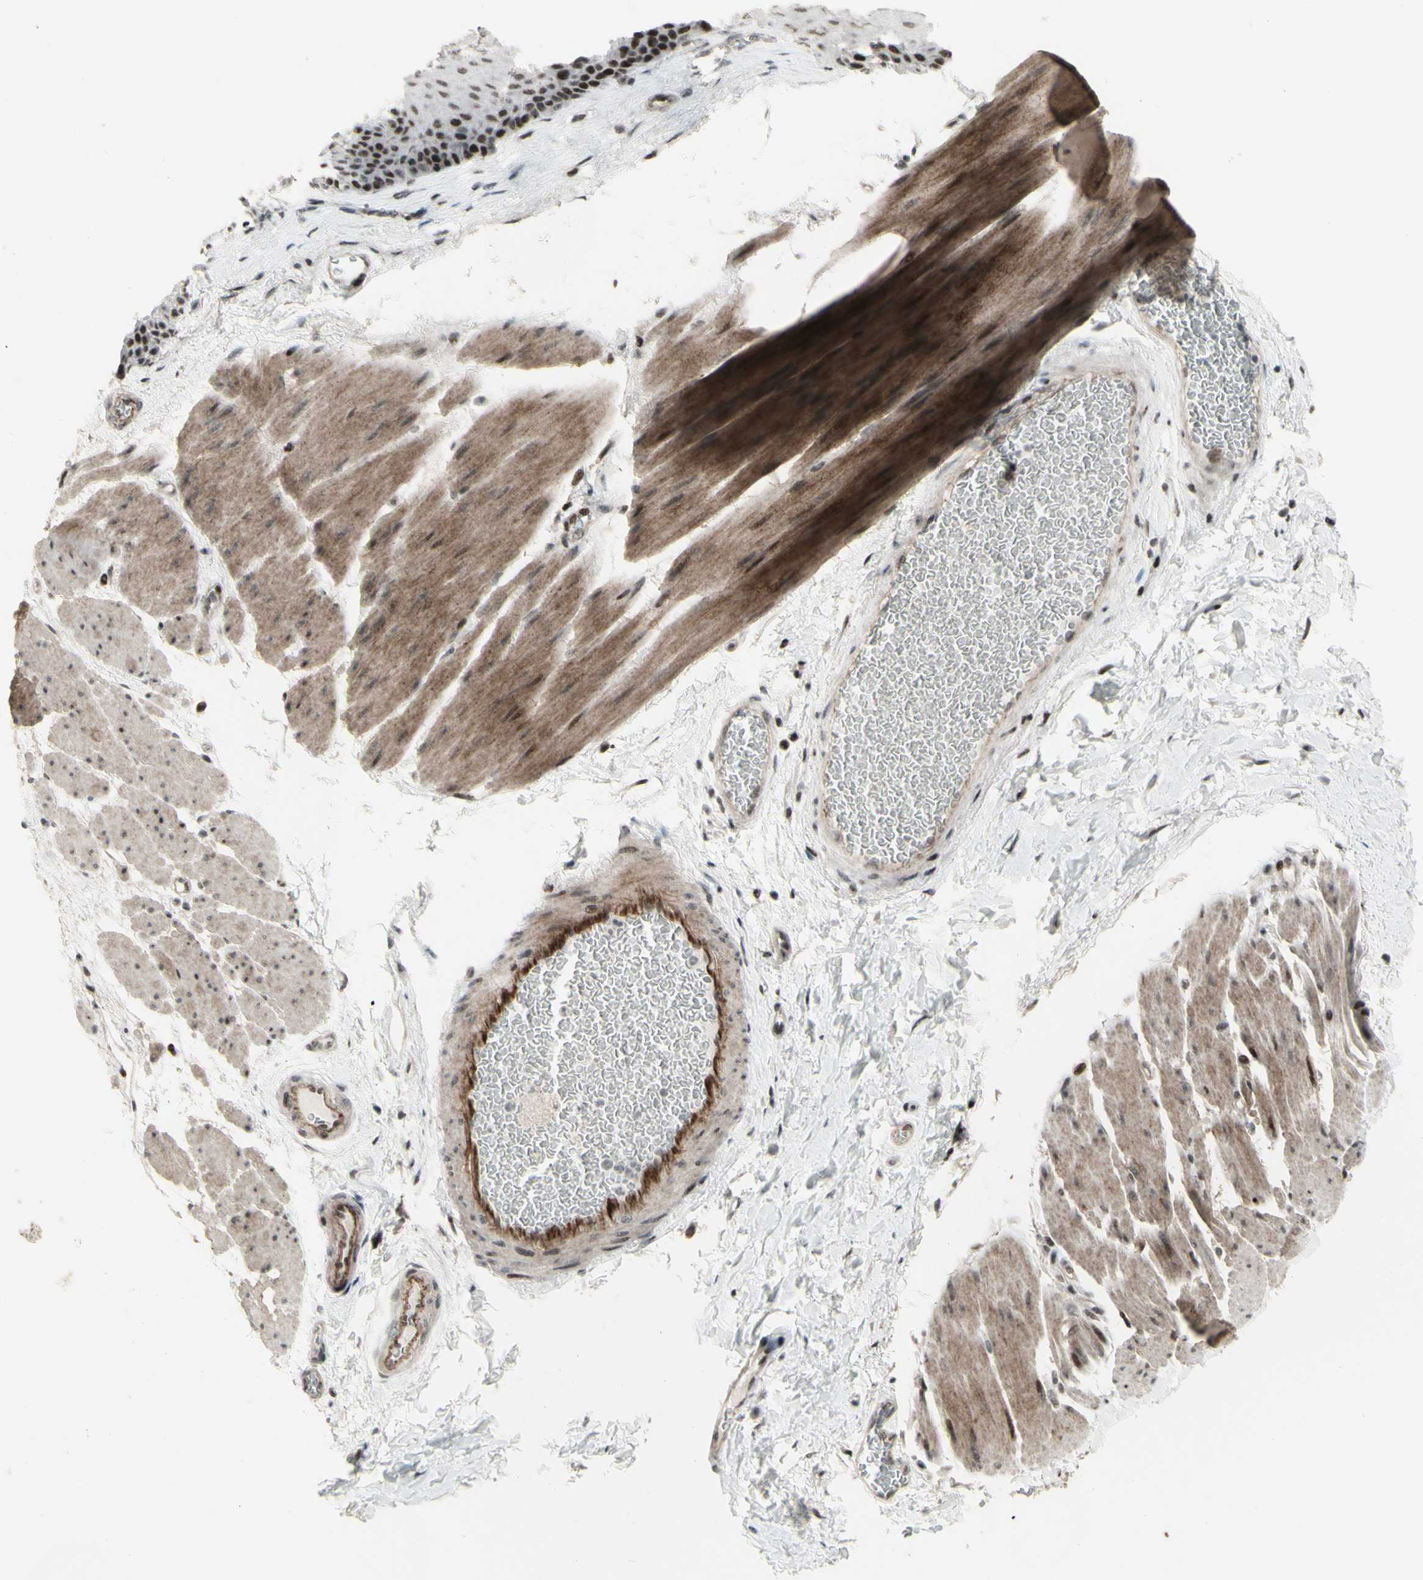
{"staining": {"intensity": "strong", "quantity": ">75%", "location": "nuclear"}, "tissue": "esophagus", "cell_type": "Squamous epithelial cells", "image_type": "normal", "snomed": [{"axis": "morphology", "description": "Normal tissue, NOS"}, {"axis": "topography", "description": "Esophagus"}], "caption": "About >75% of squamous epithelial cells in unremarkable human esophagus reveal strong nuclear protein positivity as visualized by brown immunohistochemical staining.", "gene": "SUPT6H", "patient": {"sex": "female", "age": 72}}